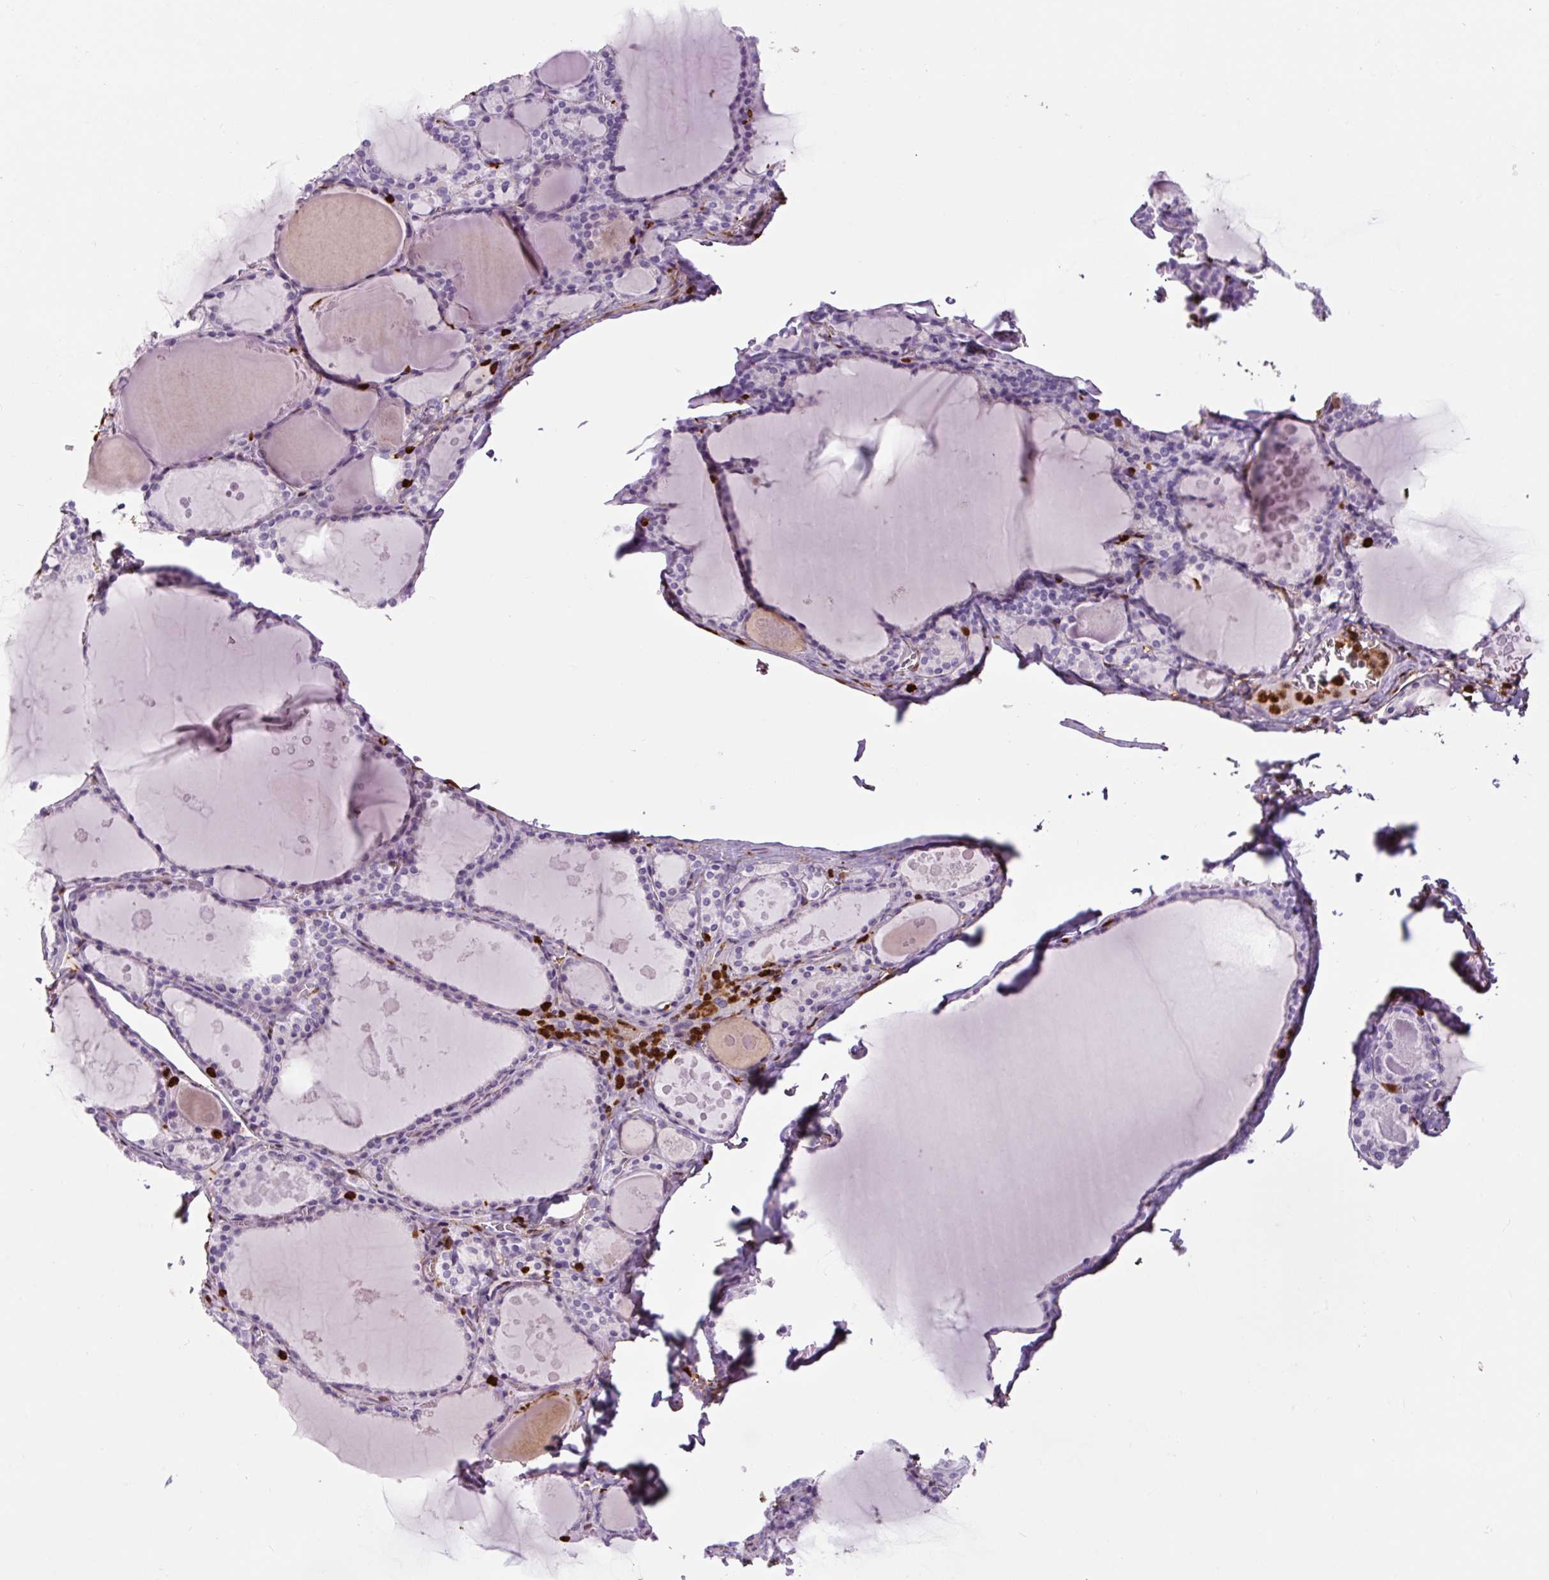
{"staining": {"intensity": "negative", "quantity": "none", "location": "none"}, "tissue": "thyroid gland", "cell_type": "Glandular cells", "image_type": "normal", "snomed": [{"axis": "morphology", "description": "Normal tissue, NOS"}, {"axis": "topography", "description": "Thyroid gland"}], "caption": "High power microscopy histopathology image of an immunohistochemistry (IHC) histopathology image of normal thyroid gland, revealing no significant expression in glandular cells. Brightfield microscopy of immunohistochemistry stained with DAB (3,3'-diaminobenzidine) (brown) and hematoxylin (blue), captured at high magnification.", "gene": "S100A4", "patient": {"sex": "male", "age": 56}}